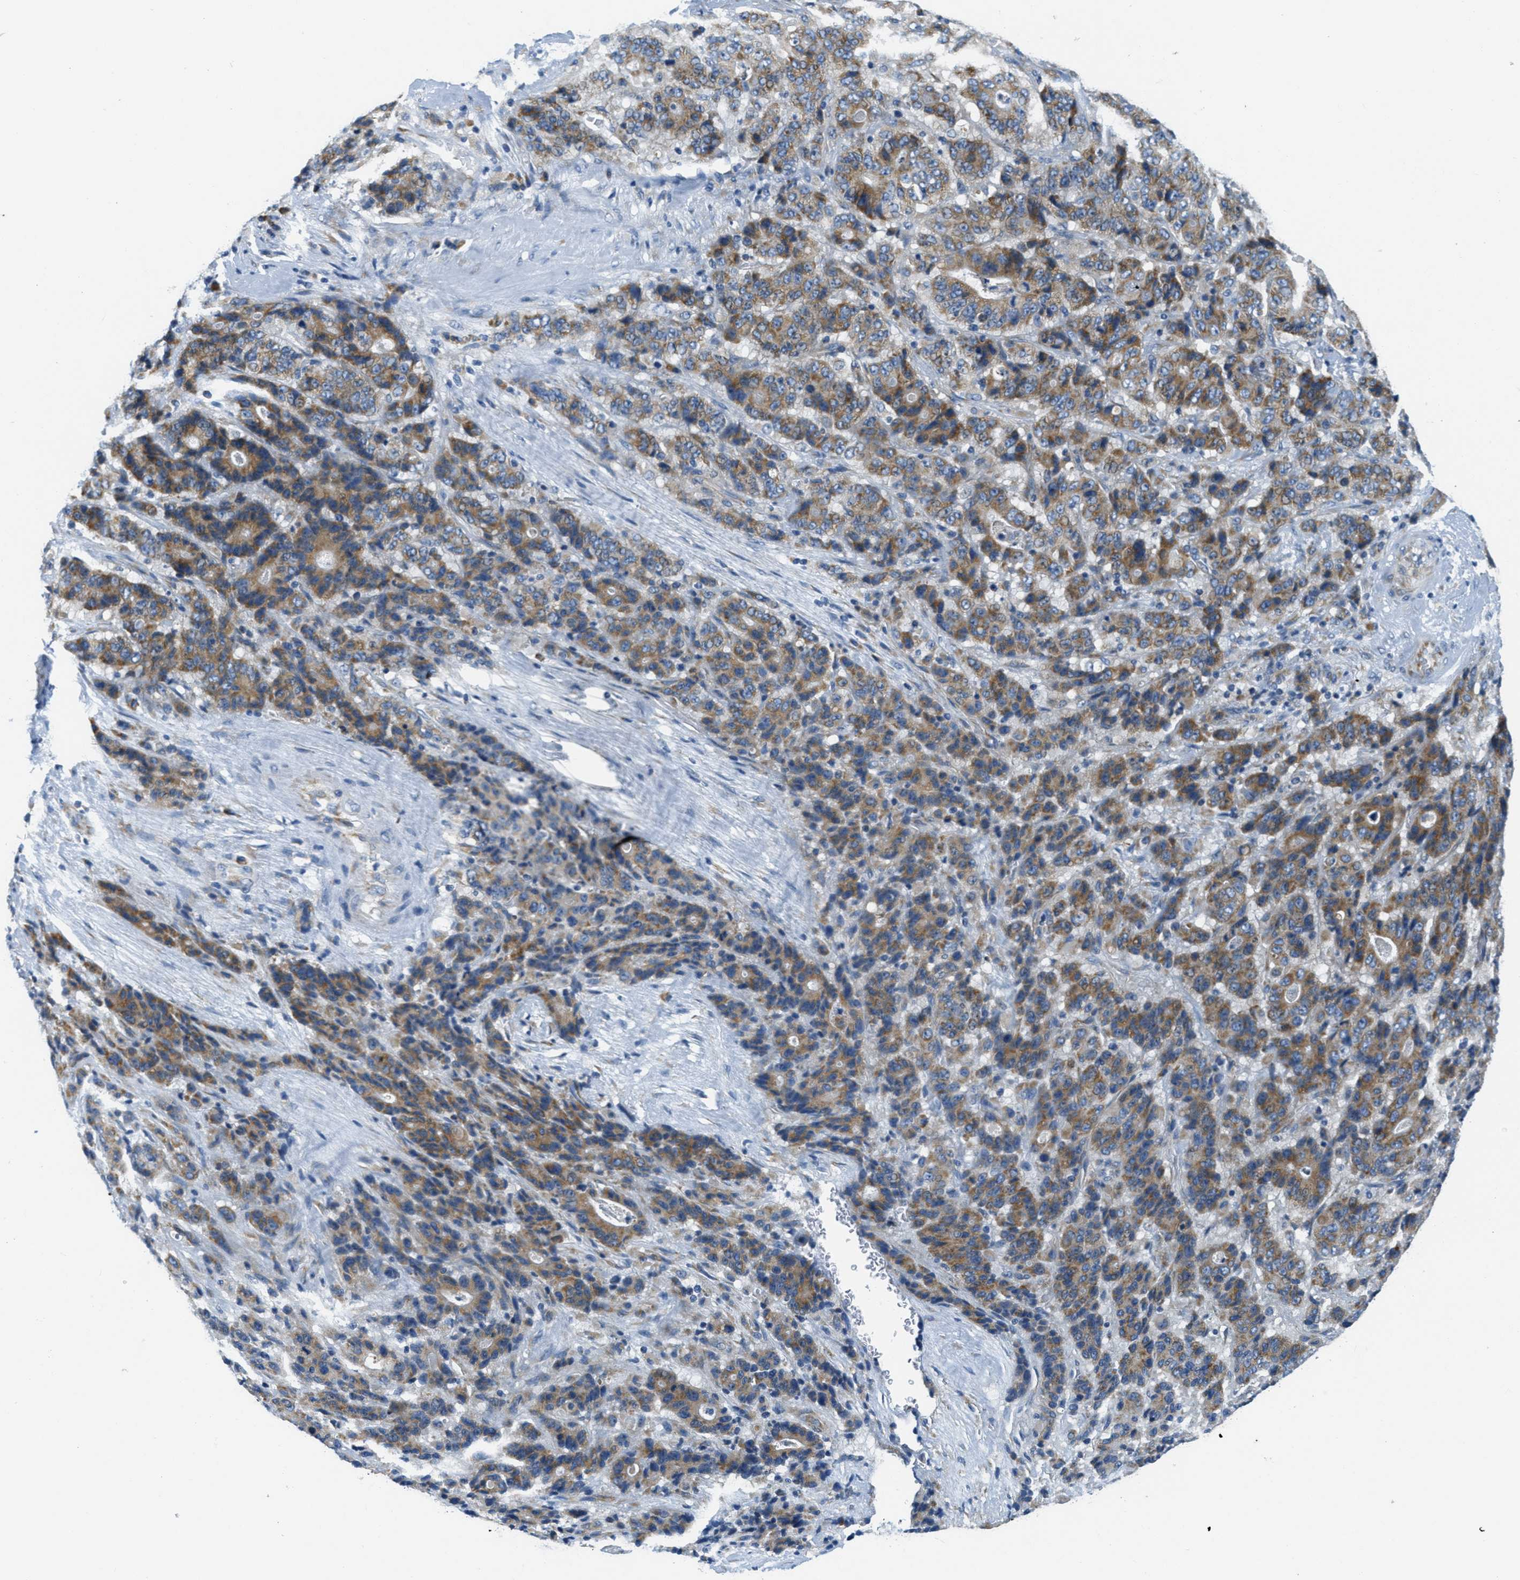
{"staining": {"intensity": "moderate", "quantity": ">75%", "location": "cytoplasmic/membranous"}, "tissue": "stomach cancer", "cell_type": "Tumor cells", "image_type": "cancer", "snomed": [{"axis": "morphology", "description": "Adenocarcinoma, NOS"}, {"axis": "topography", "description": "Stomach"}], "caption": "Stomach cancer stained with a brown dye exhibits moderate cytoplasmic/membranous positive expression in about >75% of tumor cells.", "gene": "CA4", "patient": {"sex": "female", "age": 73}}